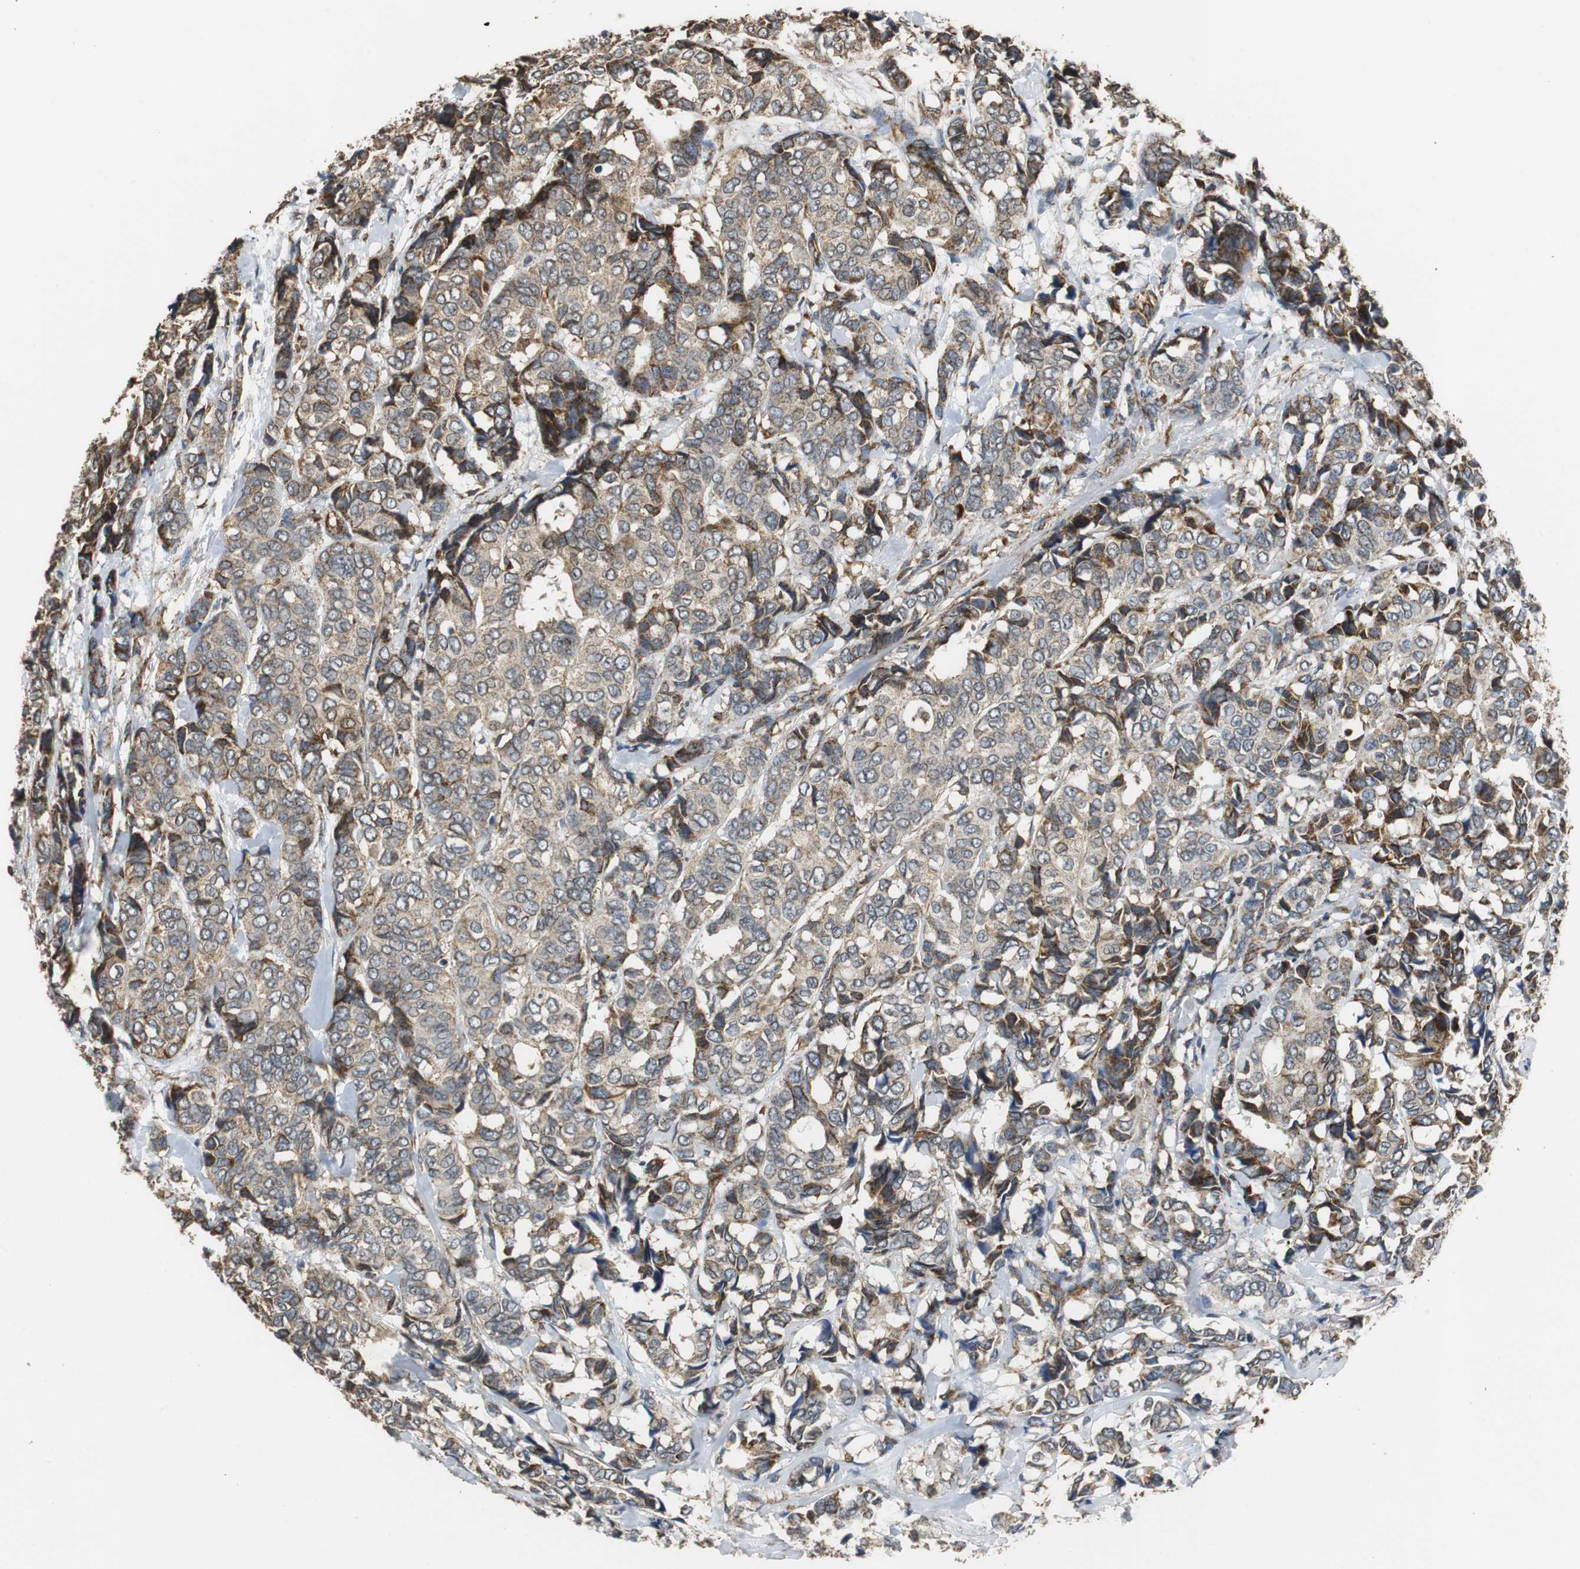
{"staining": {"intensity": "moderate", "quantity": "25%-75%", "location": "cytoplasmic/membranous"}, "tissue": "breast cancer", "cell_type": "Tumor cells", "image_type": "cancer", "snomed": [{"axis": "morphology", "description": "Duct carcinoma"}, {"axis": "topography", "description": "Breast"}], "caption": "Protein expression analysis of human invasive ductal carcinoma (breast) reveals moderate cytoplasmic/membranous expression in approximately 25%-75% of tumor cells. (DAB (3,3'-diaminobenzidine) = brown stain, brightfield microscopy at high magnification).", "gene": "NNT", "patient": {"sex": "female", "age": 87}}